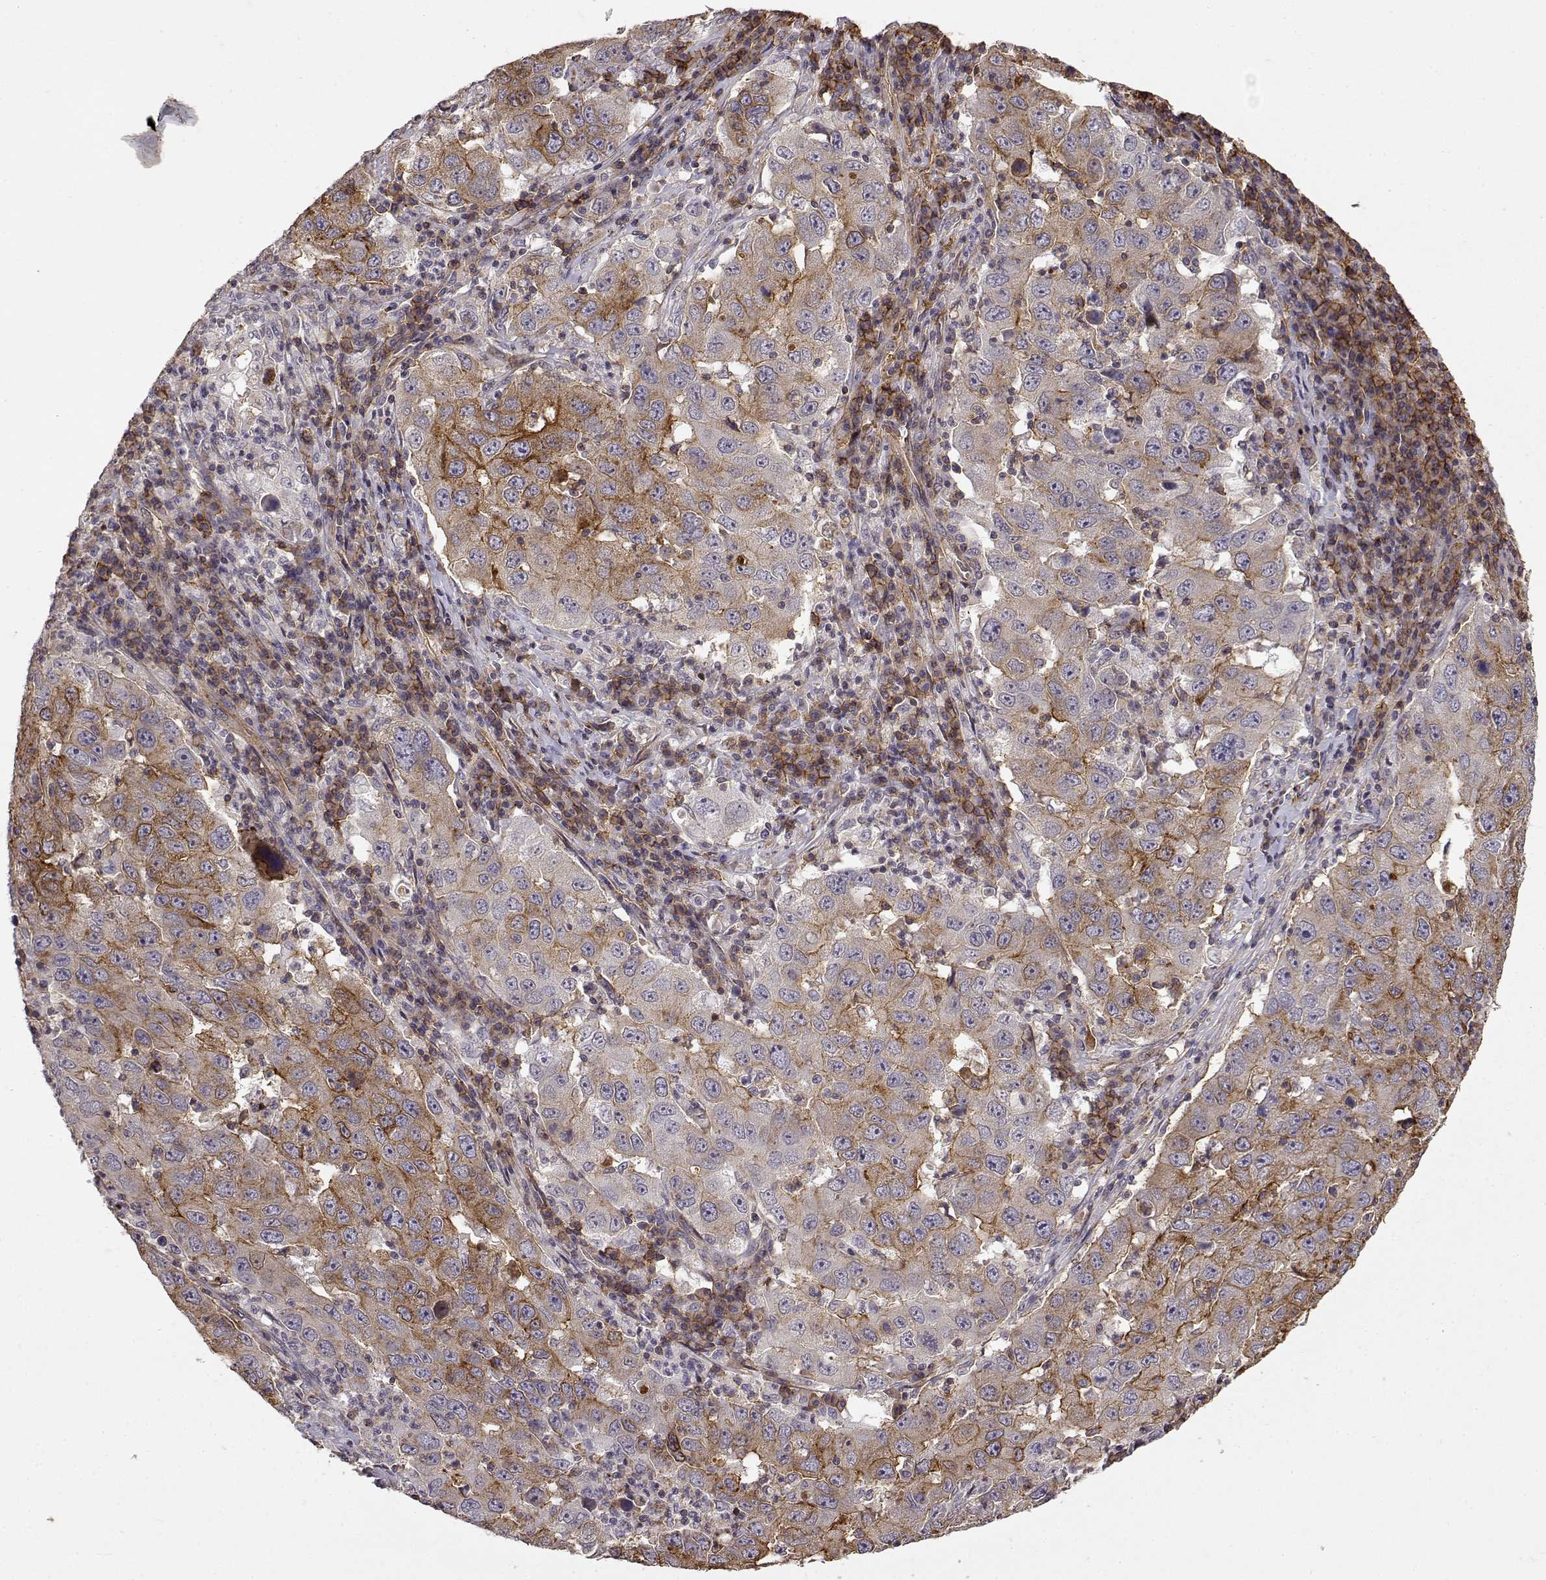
{"staining": {"intensity": "moderate", "quantity": "<25%", "location": "cytoplasmic/membranous"}, "tissue": "lung cancer", "cell_type": "Tumor cells", "image_type": "cancer", "snomed": [{"axis": "morphology", "description": "Adenocarcinoma, NOS"}, {"axis": "topography", "description": "Lung"}], "caption": "Lung cancer was stained to show a protein in brown. There is low levels of moderate cytoplasmic/membranous positivity in approximately <25% of tumor cells.", "gene": "IFITM1", "patient": {"sex": "male", "age": 73}}